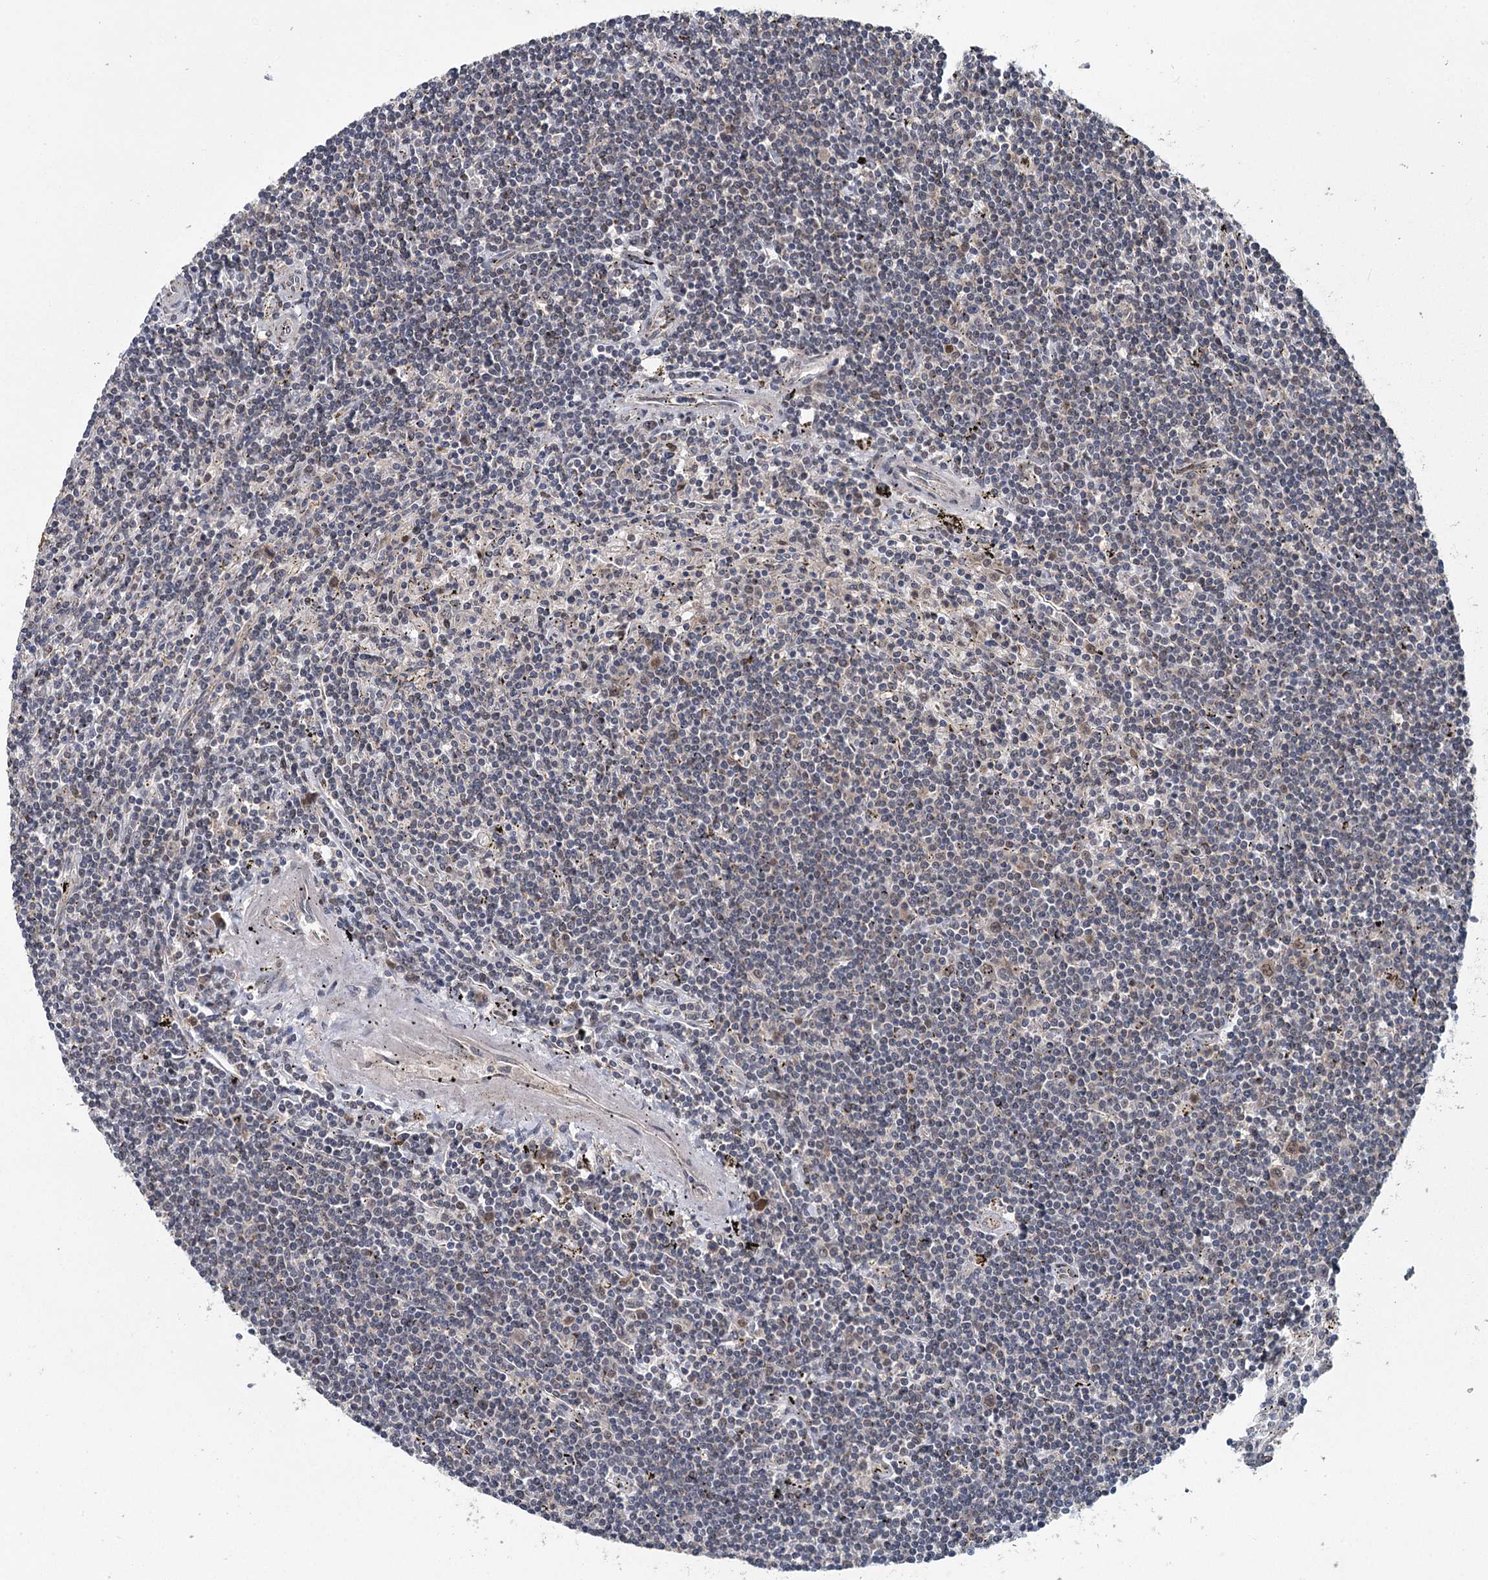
{"staining": {"intensity": "negative", "quantity": "none", "location": "none"}, "tissue": "lymphoma", "cell_type": "Tumor cells", "image_type": "cancer", "snomed": [{"axis": "morphology", "description": "Malignant lymphoma, non-Hodgkin's type, Low grade"}, {"axis": "topography", "description": "Spleen"}], "caption": "DAB immunohistochemical staining of lymphoma exhibits no significant expression in tumor cells.", "gene": "MYG1", "patient": {"sex": "male", "age": 76}}